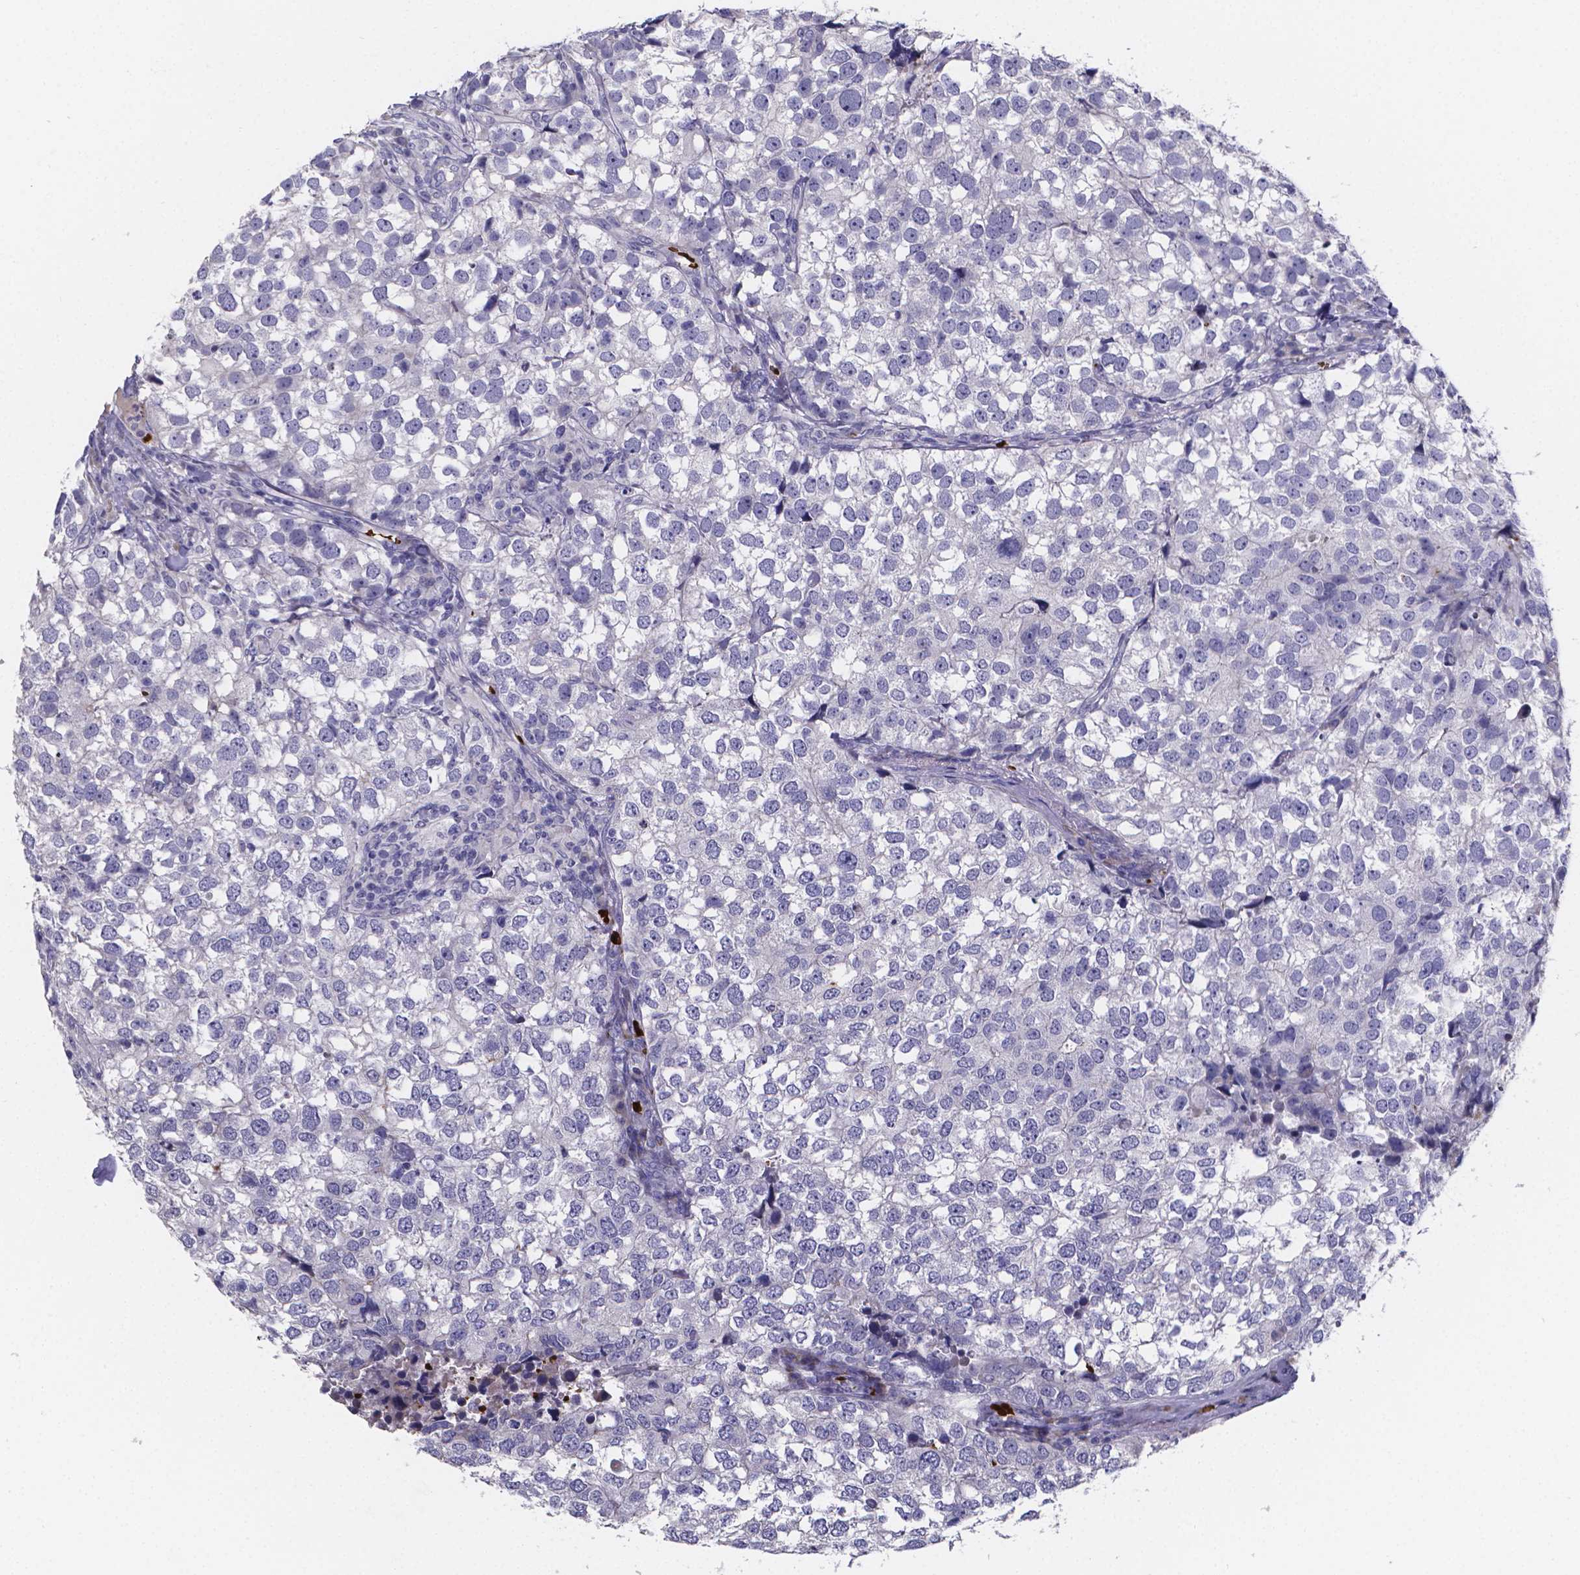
{"staining": {"intensity": "negative", "quantity": "none", "location": "none"}, "tissue": "breast cancer", "cell_type": "Tumor cells", "image_type": "cancer", "snomed": [{"axis": "morphology", "description": "Duct carcinoma"}, {"axis": "topography", "description": "Breast"}], "caption": "DAB (3,3'-diaminobenzidine) immunohistochemical staining of human breast cancer (invasive ductal carcinoma) displays no significant expression in tumor cells.", "gene": "GABRA3", "patient": {"sex": "female", "age": 30}}